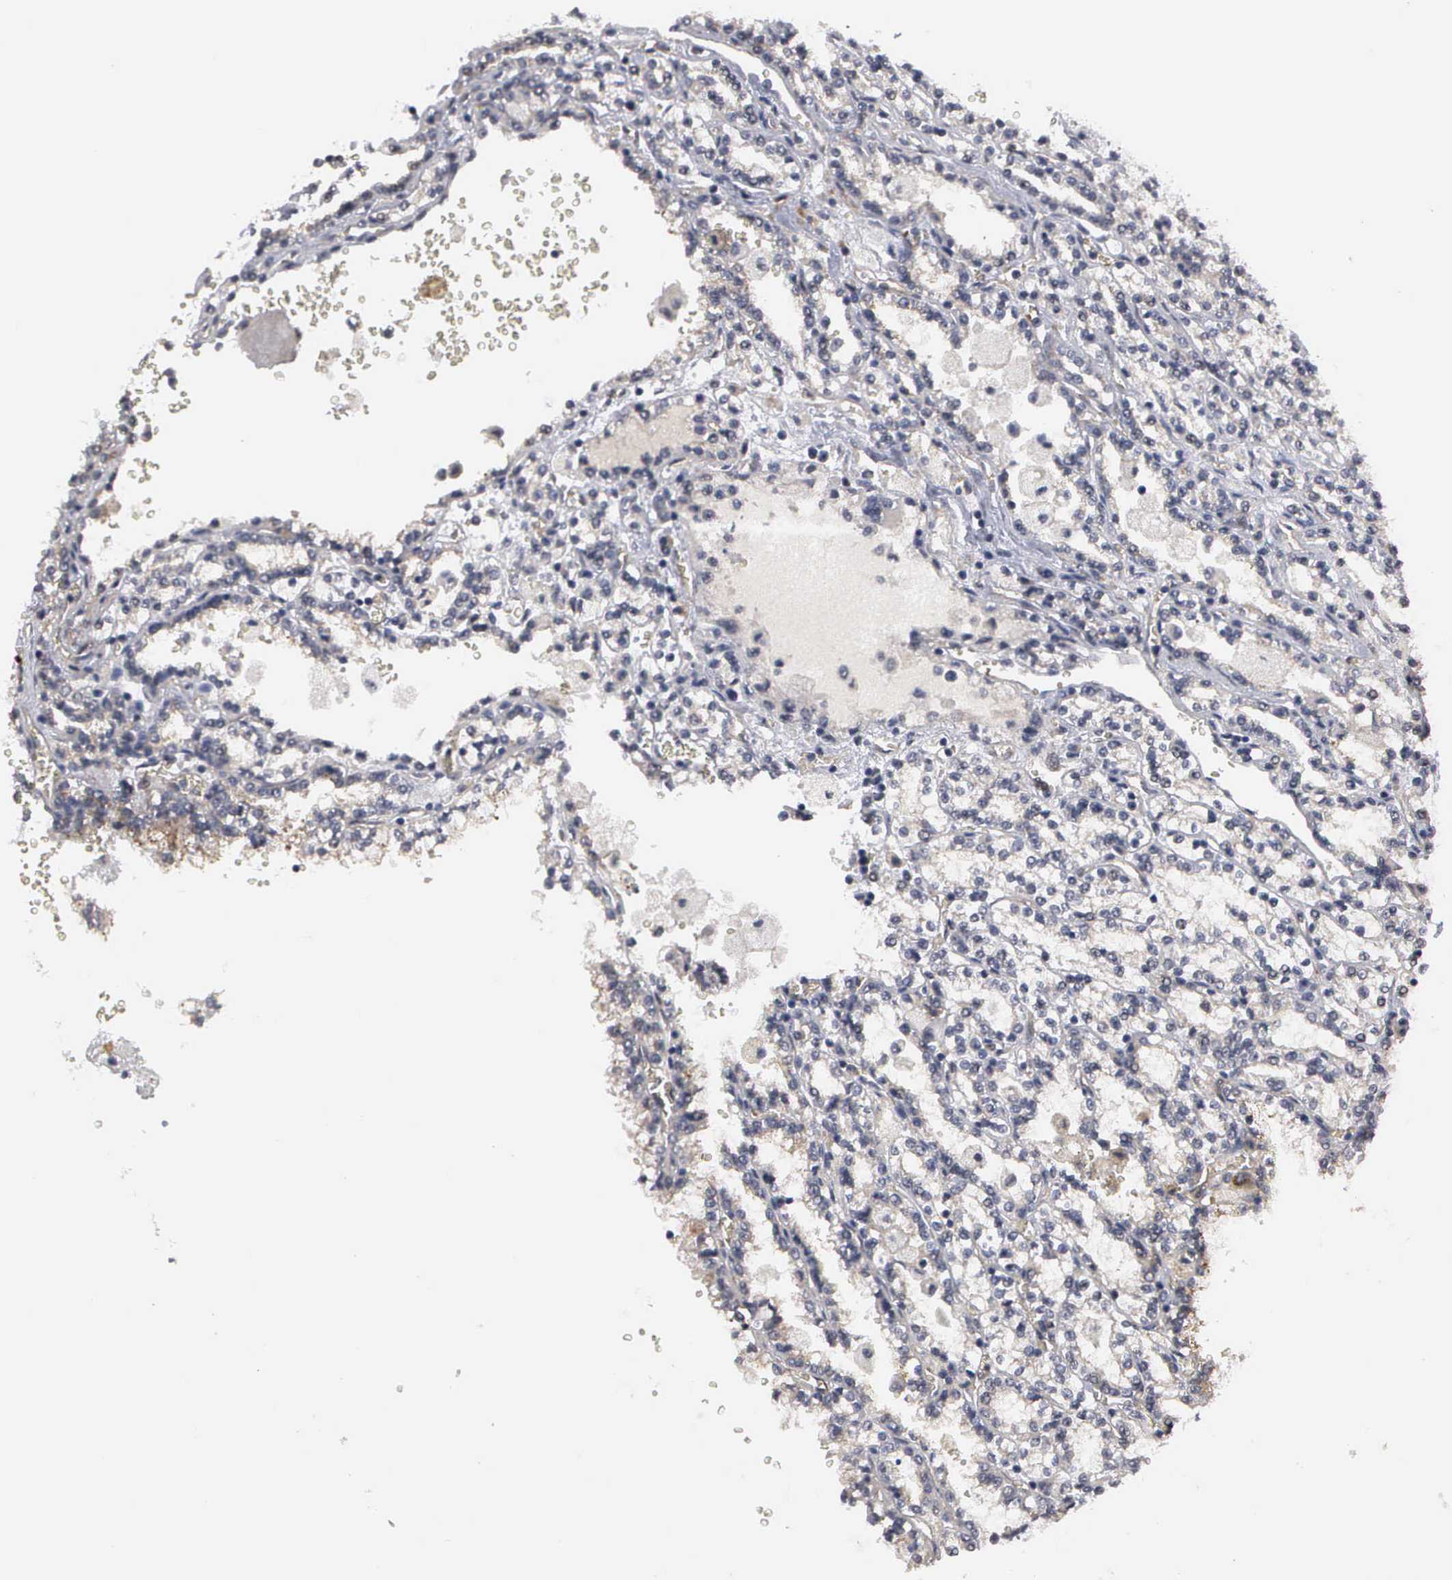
{"staining": {"intensity": "negative", "quantity": "none", "location": "none"}, "tissue": "renal cancer", "cell_type": "Tumor cells", "image_type": "cancer", "snomed": [{"axis": "morphology", "description": "Adenocarcinoma, NOS"}, {"axis": "topography", "description": "Kidney"}], "caption": "This is a histopathology image of IHC staining of adenocarcinoma (renal), which shows no staining in tumor cells.", "gene": "ZBTB33", "patient": {"sex": "female", "age": 56}}